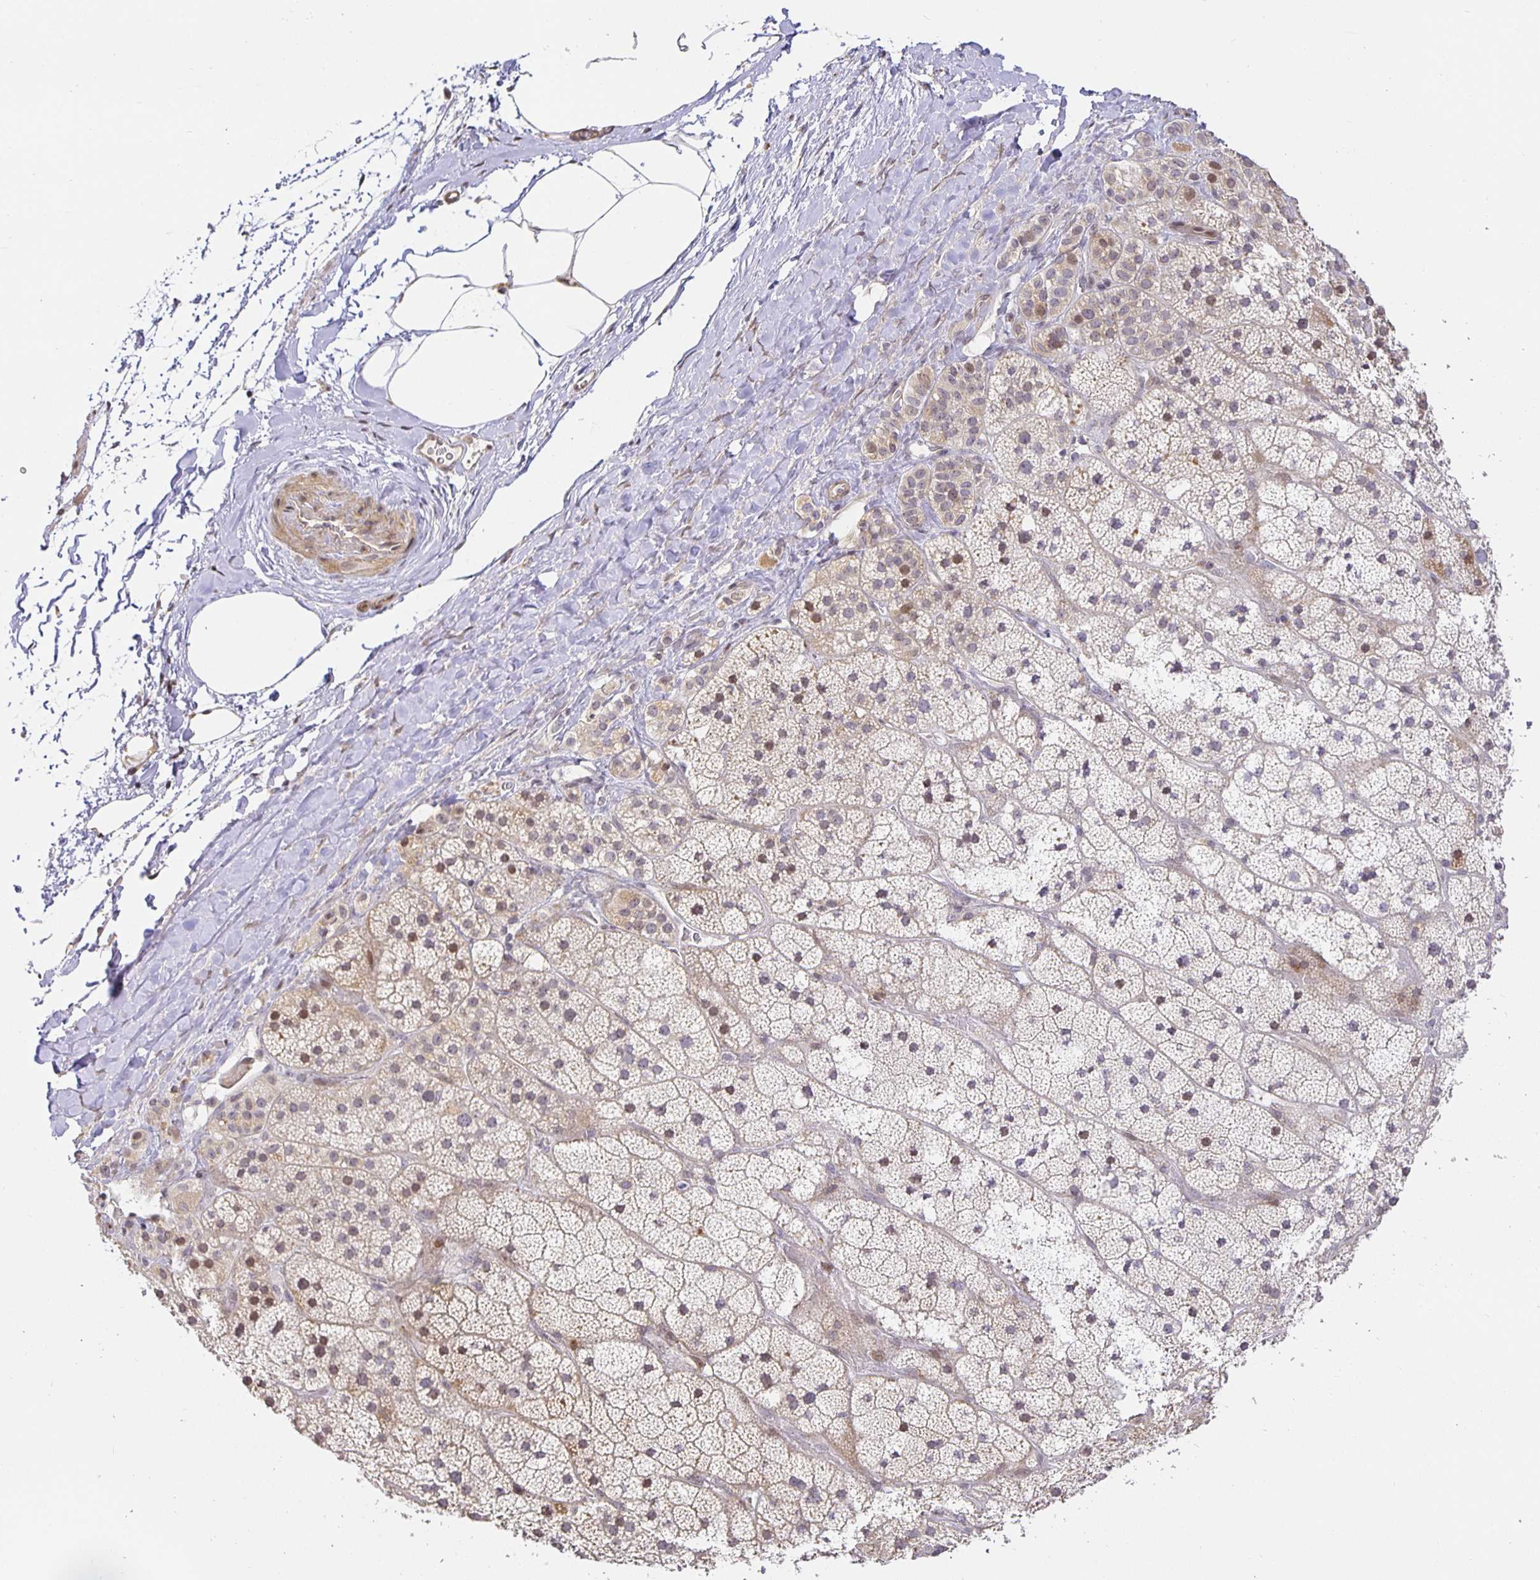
{"staining": {"intensity": "moderate", "quantity": "25%-75%", "location": "cytoplasmic/membranous,nuclear"}, "tissue": "adrenal gland", "cell_type": "Glandular cells", "image_type": "normal", "snomed": [{"axis": "morphology", "description": "Normal tissue, NOS"}, {"axis": "topography", "description": "Adrenal gland"}], "caption": "Immunohistochemistry (IHC) micrograph of benign adrenal gland: human adrenal gland stained using immunohistochemistry (IHC) displays medium levels of moderate protein expression localized specifically in the cytoplasmic/membranous,nuclear of glandular cells, appearing as a cytoplasmic/membranous,nuclear brown color.", "gene": "TJP3", "patient": {"sex": "male", "age": 57}}